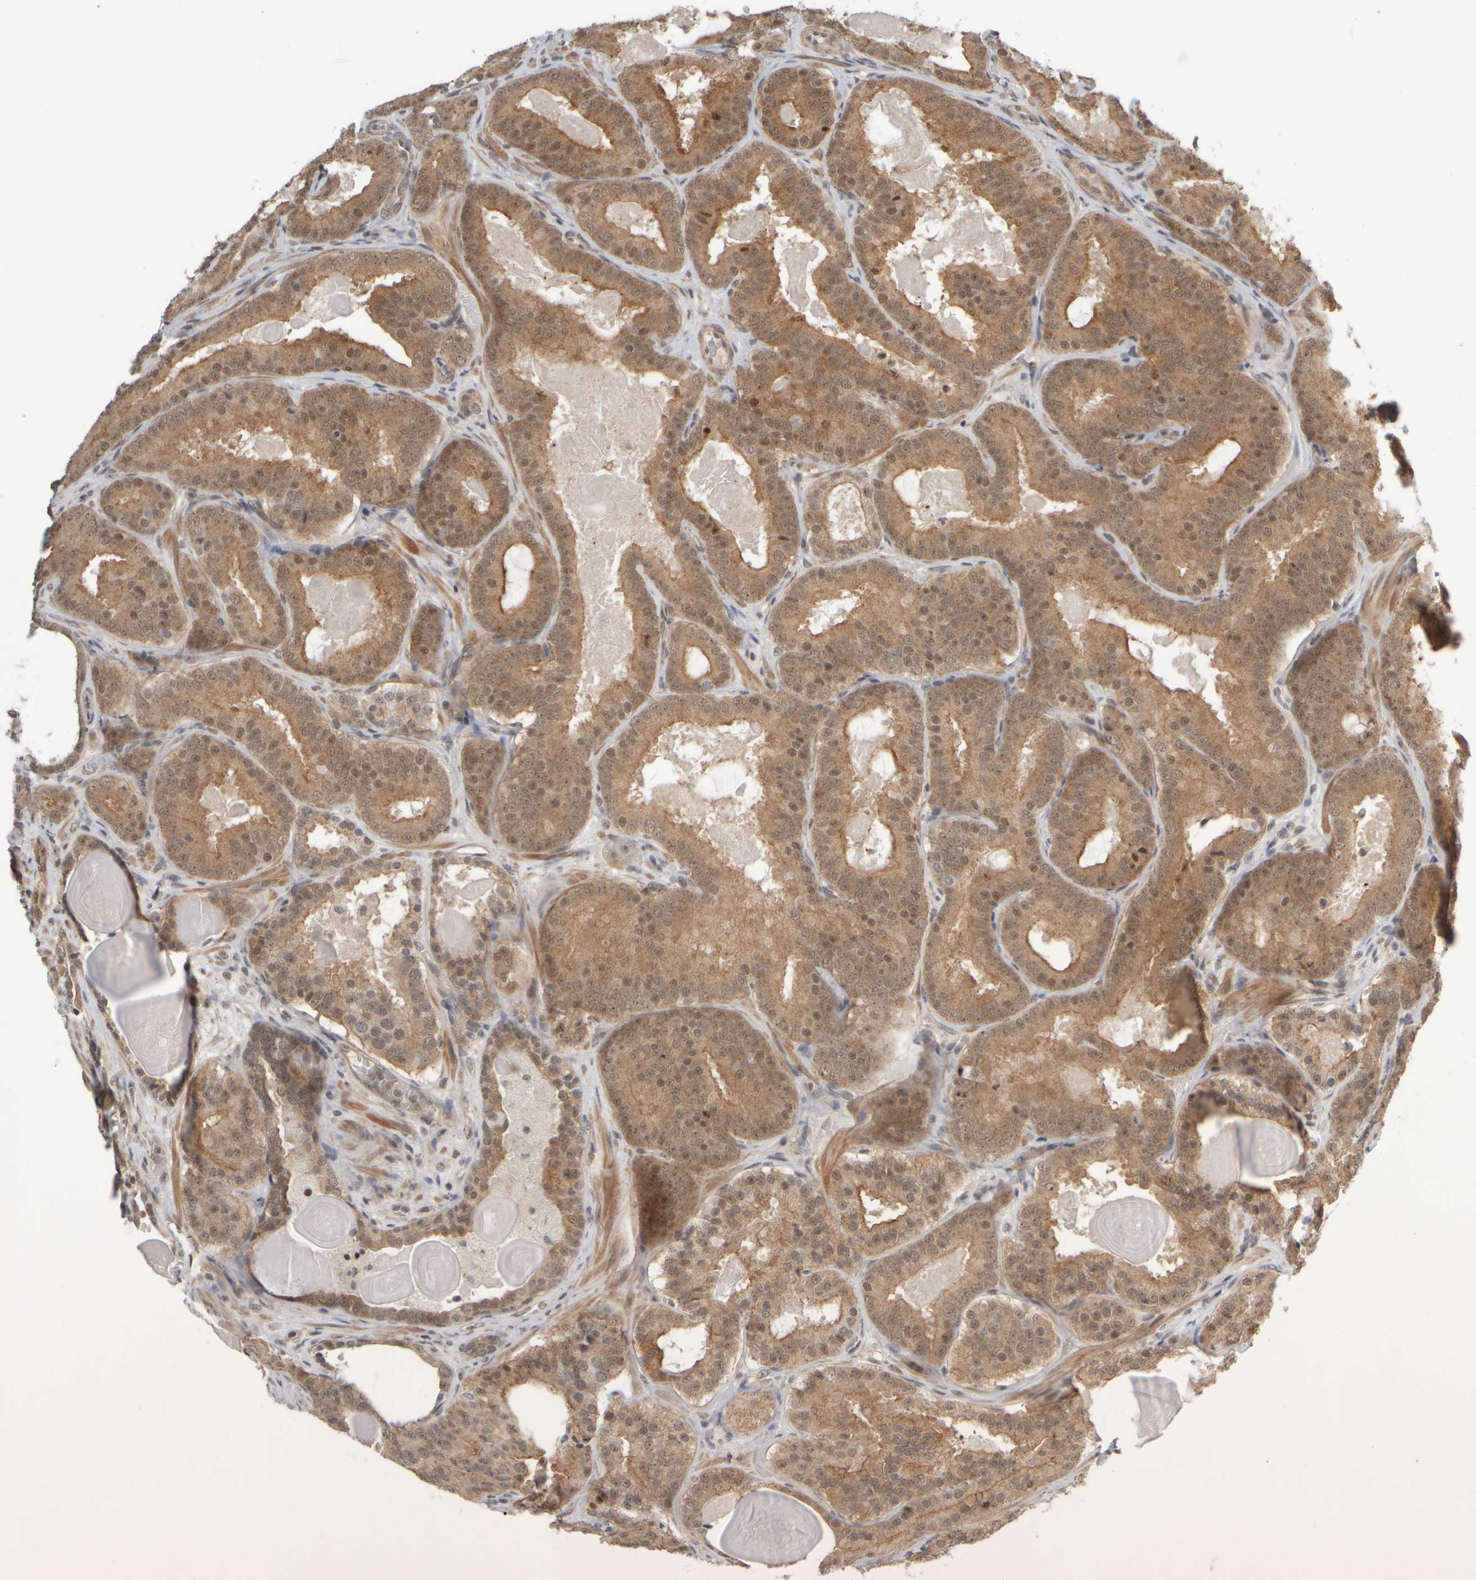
{"staining": {"intensity": "moderate", "quantity": ">75%", "location": "cytoplasmic/membranous"}, "tissue": "prostate cancer", "cell_type": "Tumor cells", "image_type": "cancer", "snomed": [{"axis": "morphology", "description": "Adenocarcinoma, High grade"}, {"axis": "topography", "description": "Prostate"}], "caption": "This photomicrograph shows prostate cancer stained with IHC to label a protein in brown. The cytoplasmic/membranous of tumor cells show moderate positivity for the protein. Nuclei are counter-stained blue.", "gene": "SYNRG", "patient": {"sex": "male", "age": 60}}